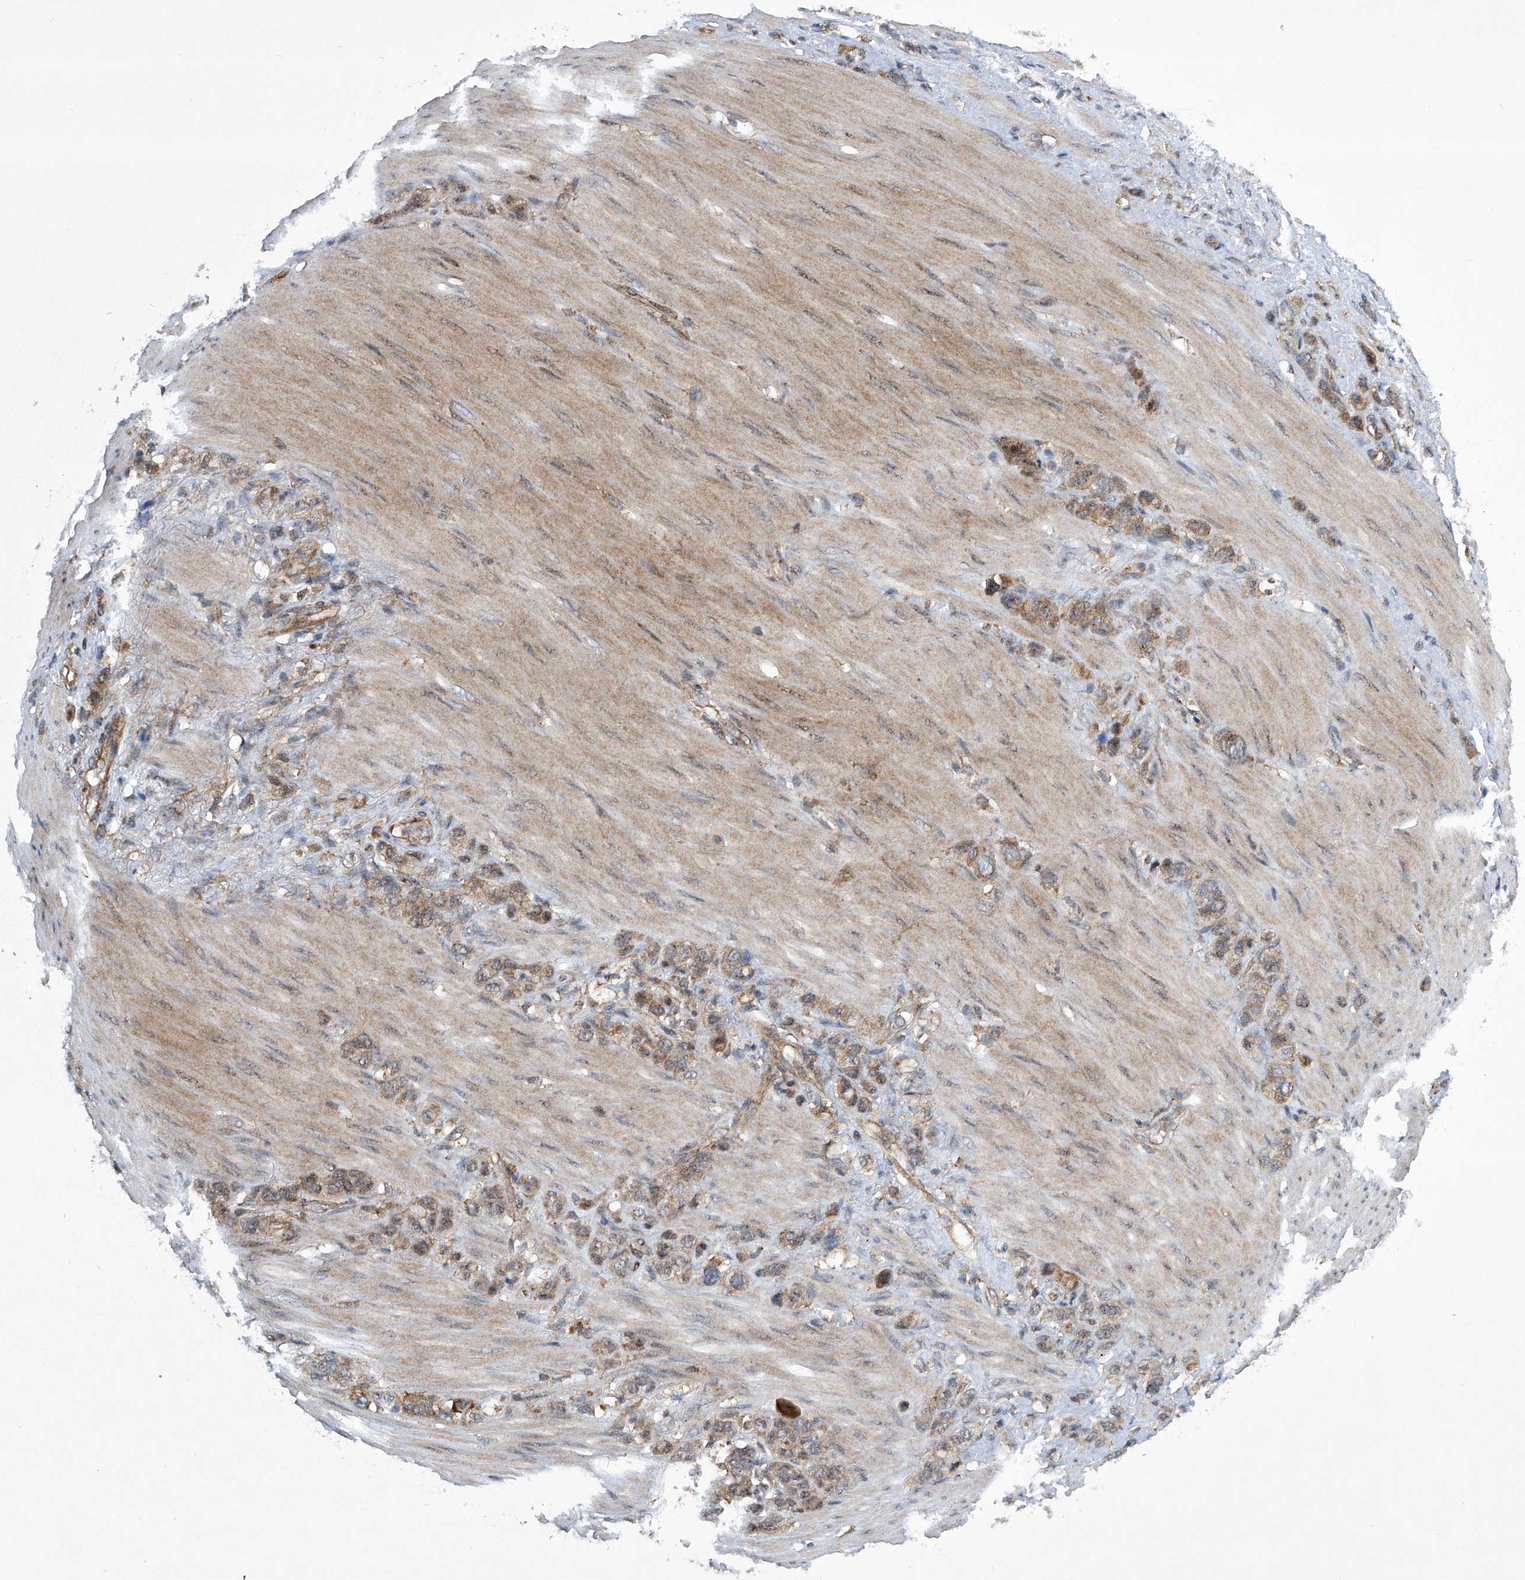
{"staining": {"intensity": "weak", "quantity": ">75%", "location": "cytoplasmic/membranous"}, "tissue": "stomach cancer", "cell_type": "Tumor cells", "image_type": "cancer", "snomed": [{"axis": "morphology", "description": "Normal tissue, NOS"}, {"axis": "morphology", "description": "Adenocarcinoma, NOS"}, {"axis": "morphology", "description": "Adenocarcinoma, High grade"}, {"axis": "topography", "description": "Stomach, upper"}, {"axis": "topography", "description": "Stomach"}], "caption": "A brown stain shows weak cytoplasmic/membranous positivity of a protein in stomach cancer tumor cells.", "gene": "CISH", "patient": {"sex": "female", "age": 65}}